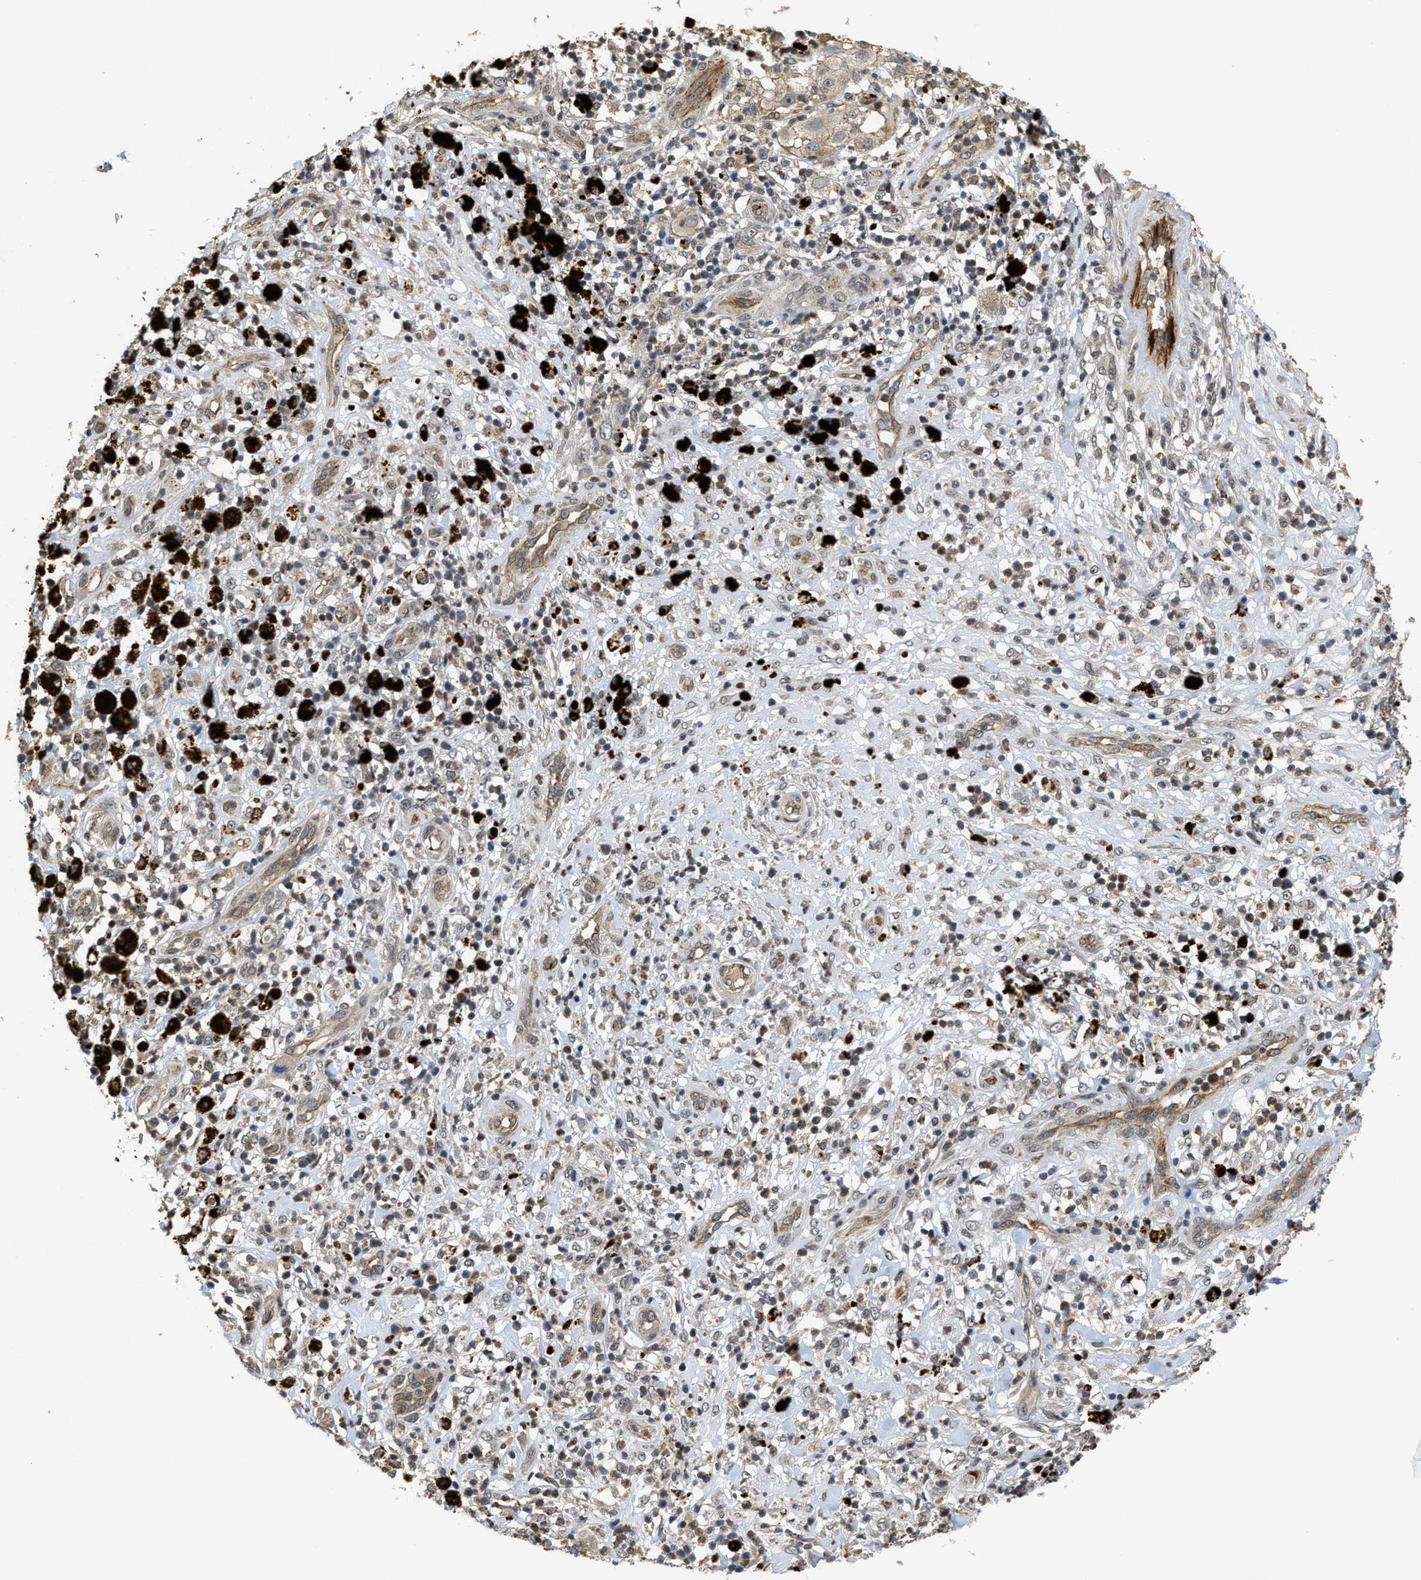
{"staining": {"intensity": "weak", "quantity": ">75%", "location": "cytoplasmic/membranous"}, "tissue": "melanoma", "cell_type": "Tumor cells", "image_type": "cancer", "snomed": [{"axis": "morphology", "description": "Necrosis, NOS"}, {"axis": "morphology", "description": "Malignant melanoma, NOS"}, {"axis": "topography", "description": "Skin"}], "caption": "A photomicrograph showing weak cytoplasmic/membranous expression in approximately >75% of tumor cells in malignant melanoma, as visualized by brown immunohistochemical staining.", "gene": "DPF2", "patient": {"sex": "female", "age": 87}}